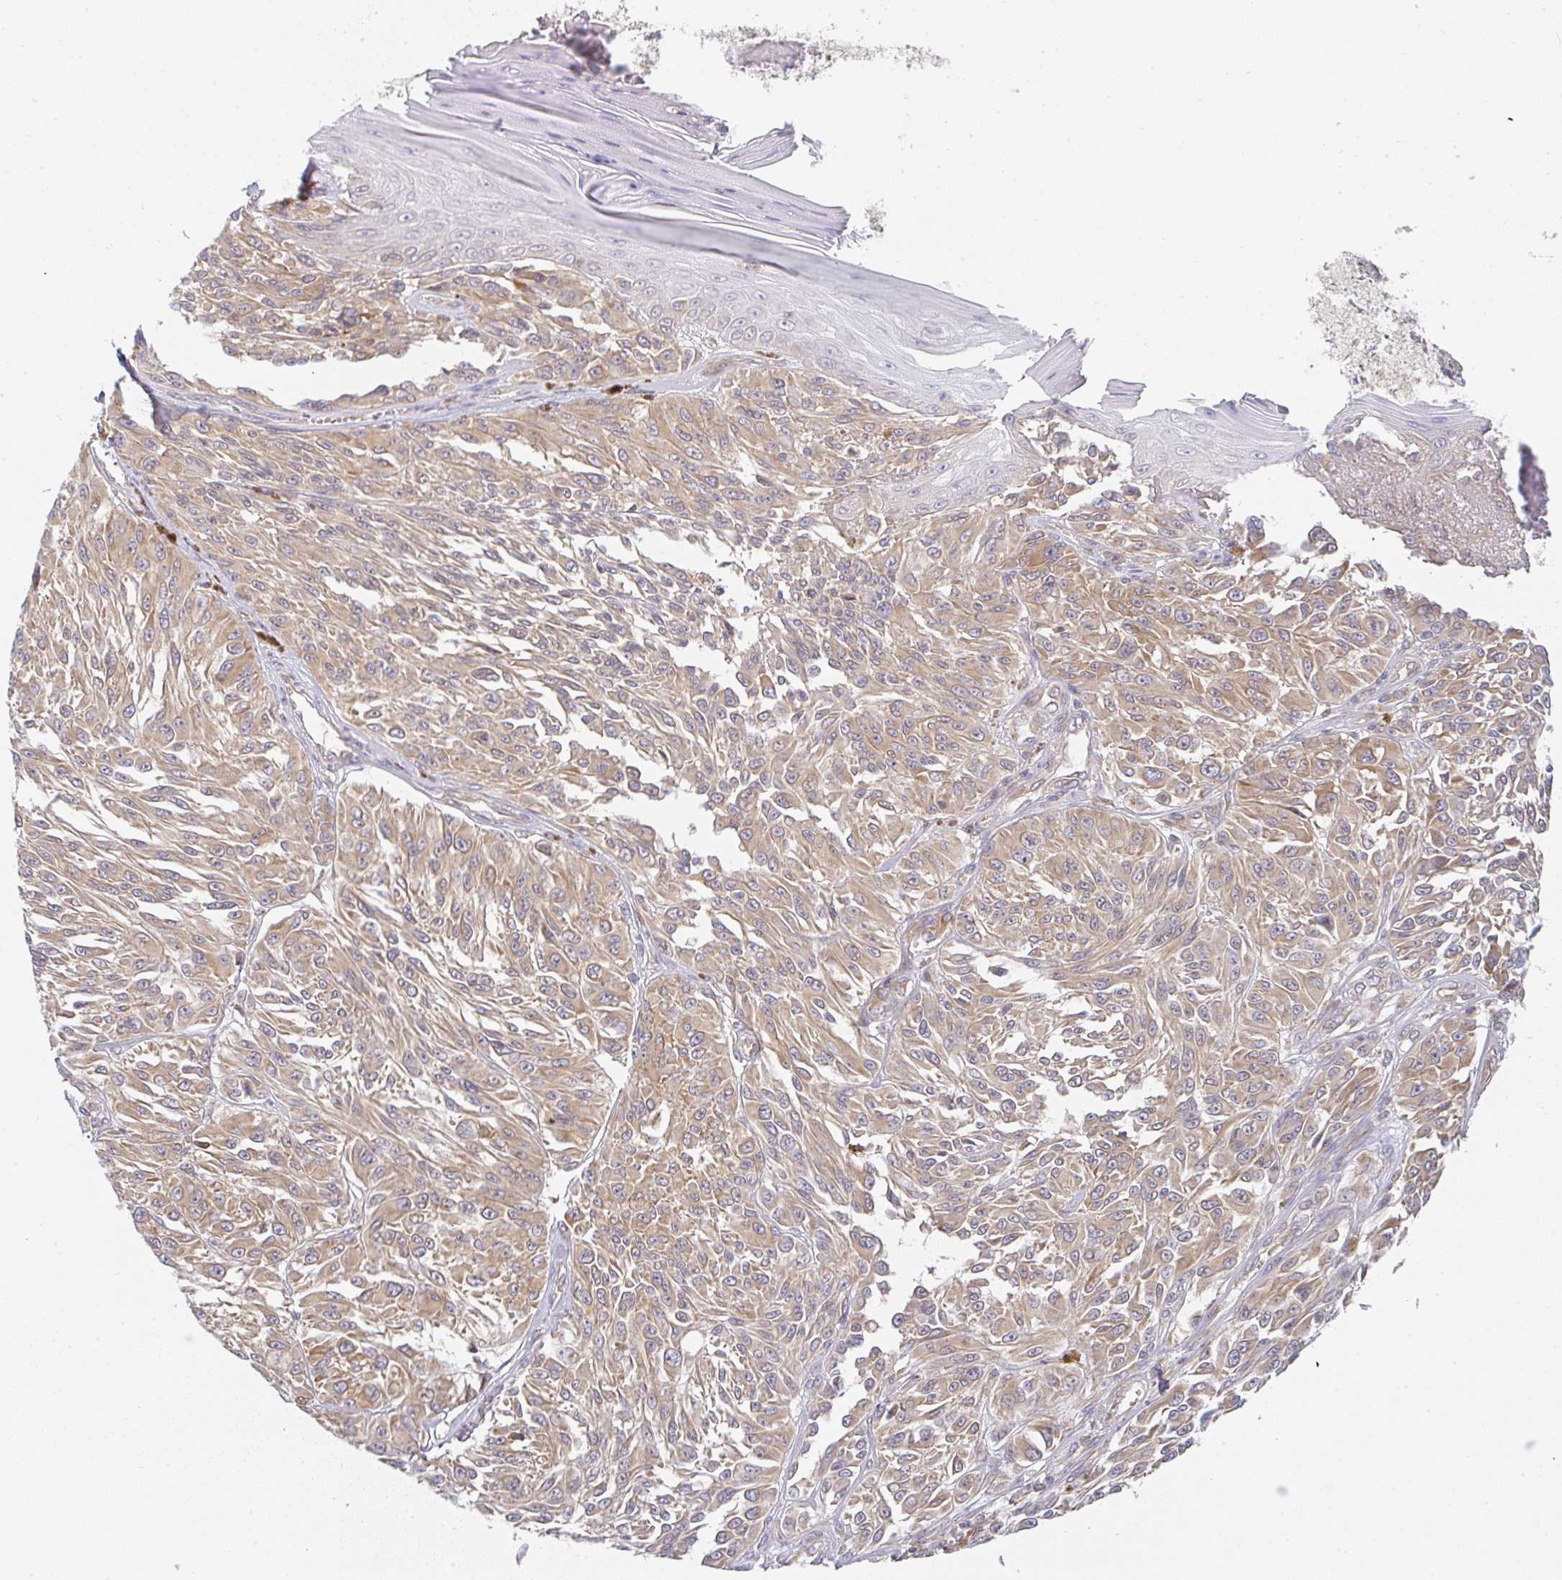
{"staining": {"intensity": "moderate", "quantity": ">75%", "location": "cytoplasmic/membranous"}, "tissue": "melanoma", "cell_type": "Tumor cells", "image_type": "cancer", "snomed": [{"axis": "morphology", "description": "Malignant melanoma, NOS"}, {"axis": "topography", "description": "Skin"}], "caption": "A medium amount of moderate cytoplasmic/membranous staining is present in about >75% of tumor cells in melanoma tissue.", "gene": "DERL2", "patient": {"sex": "male", "age": 94}}